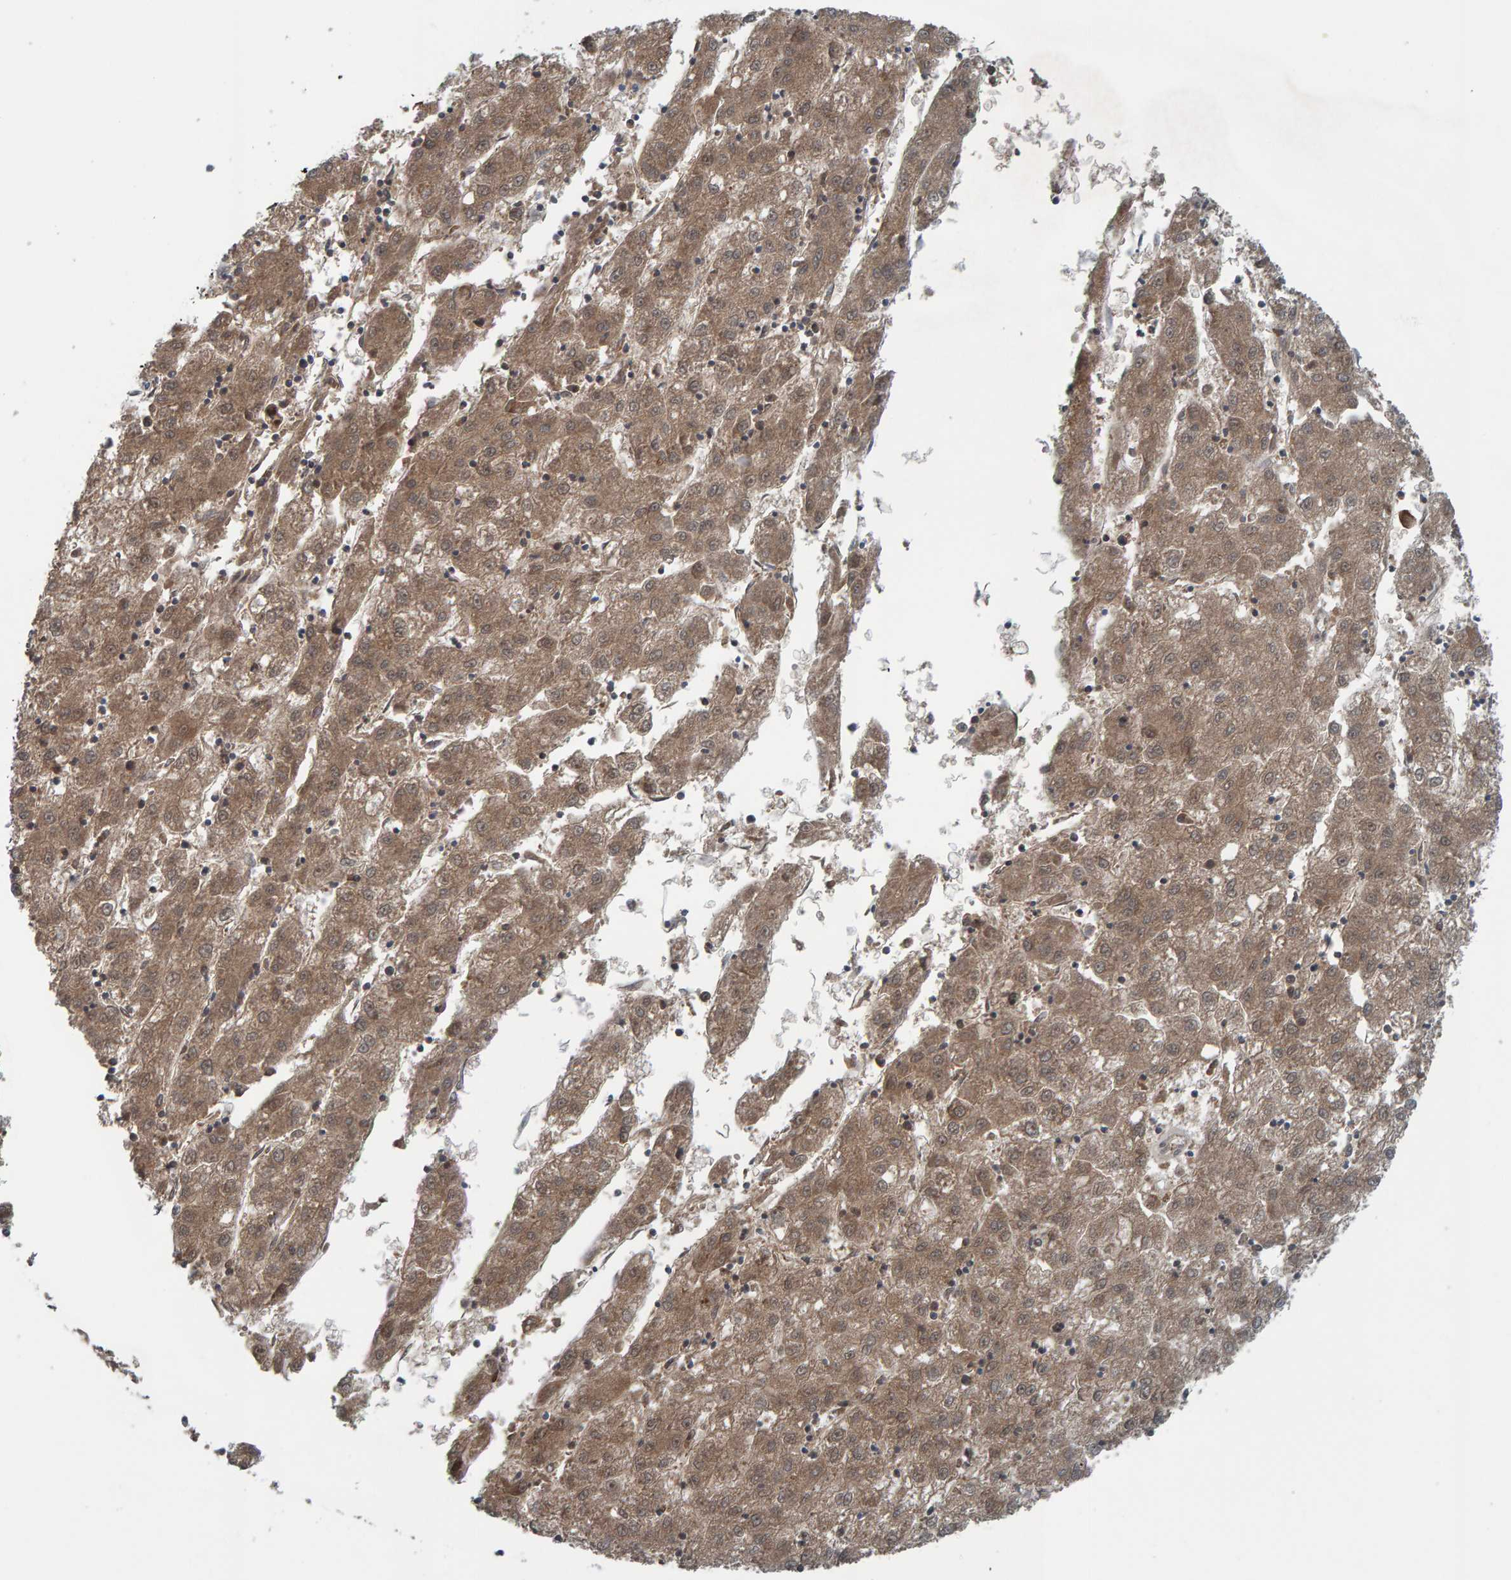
{"staining": {"intensity": "moderate", "quantity": ">75%", "location": "cytoplasmic/membranous"}, "tissue": "liver cancer", "cell_type": "Tumor cells", "image_type": "cancer", "snomed": [{"axis": "morphology", "description": "Carcinoma, Hepatocellular, NOS"}, {"axis": "topography", "description": "Liver"}], "caption": "Liver cancer (hepatocellular carcinoma) tissue exhibits moderate cytoplasmic/membranous staining in approximately >75% of tumor cells, visualized by immunohistochemistry.", "gene": "CUEDC1", "patient": {"sex": "male", "age": 72}}